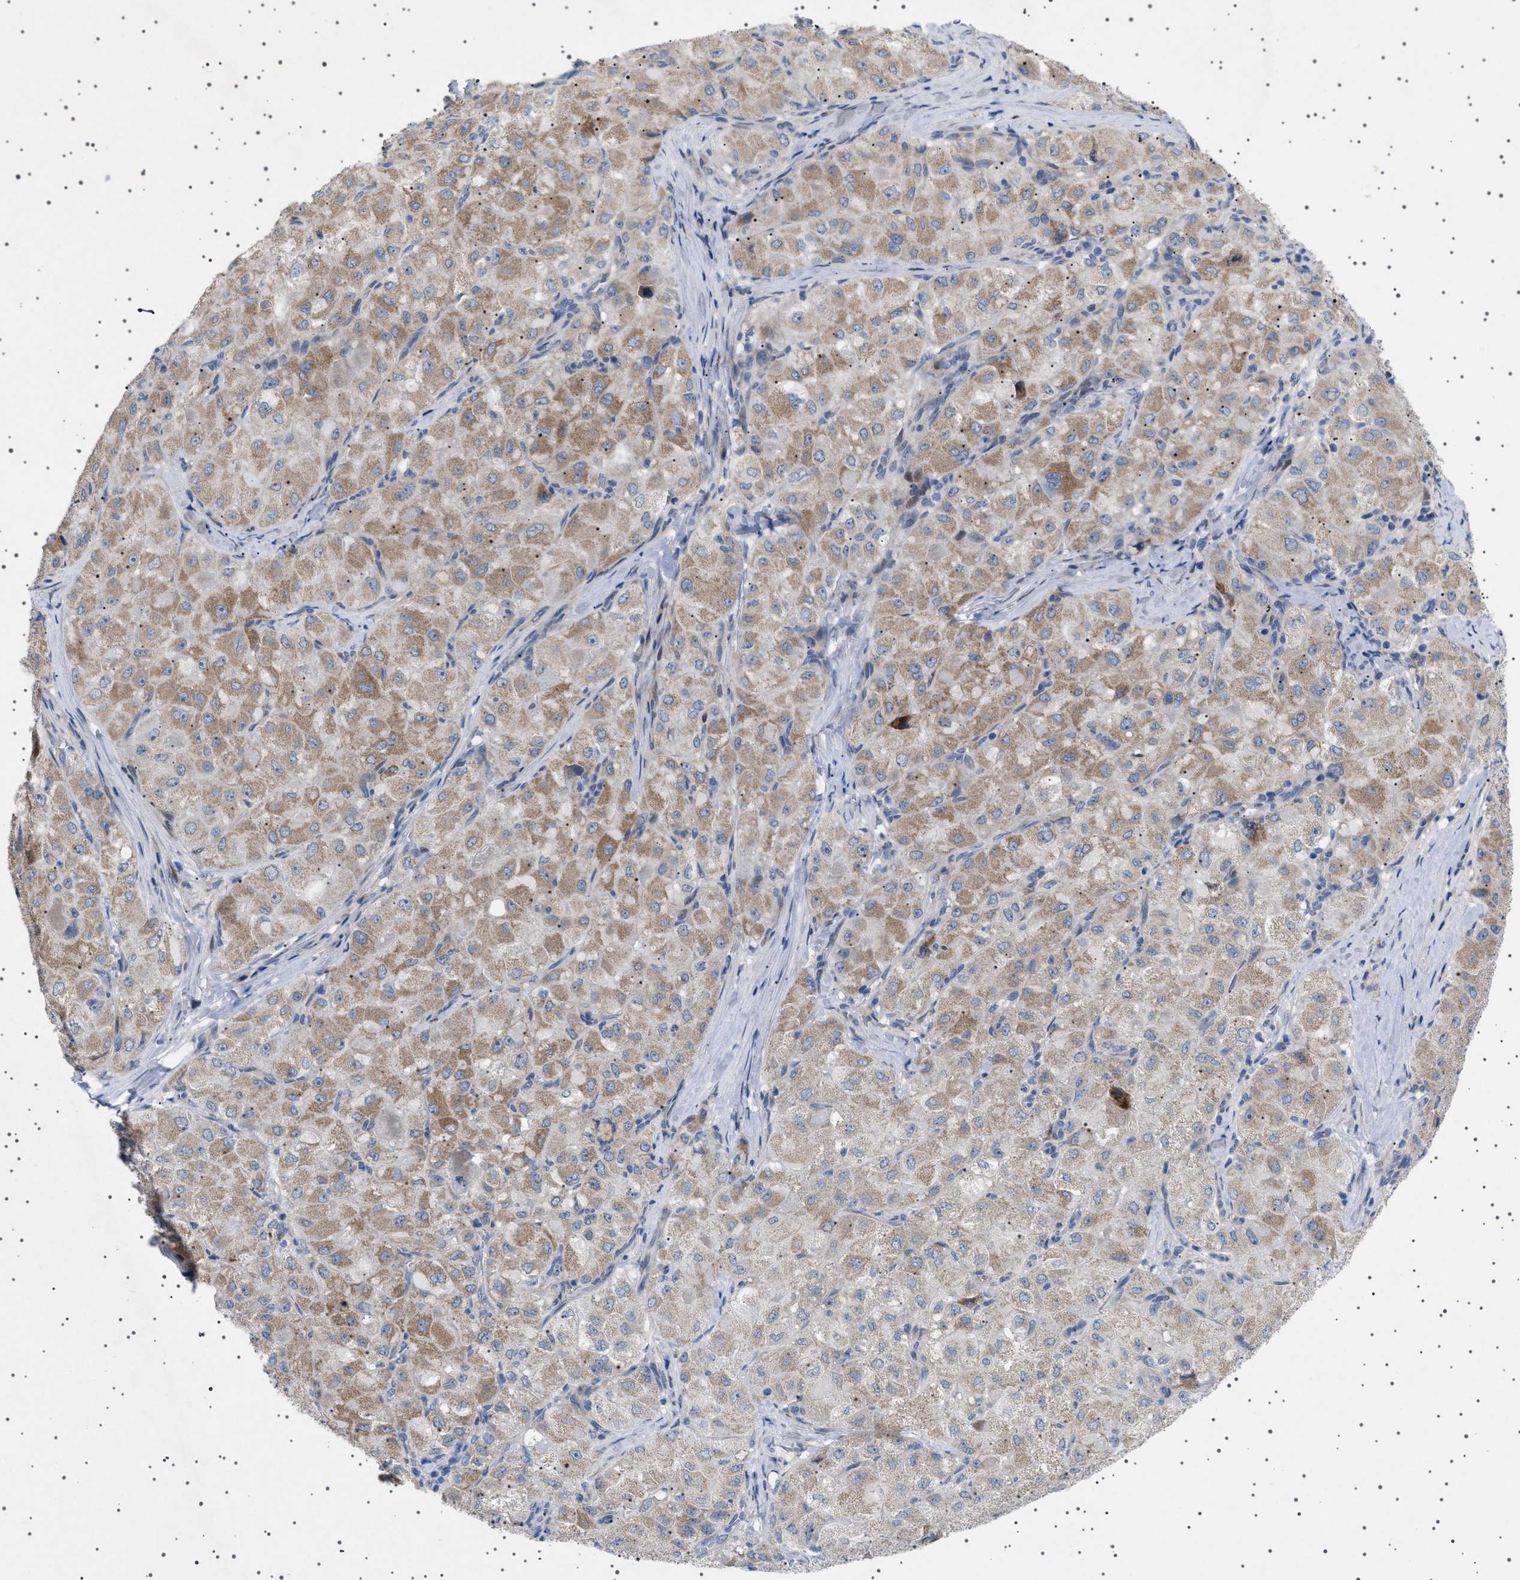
{"staining": {"intensity": "moderate", "quantity": "25%-75%", "location": "cytoplasmic/membranous"}, "tissue": "liver cancer", "cell_type": "Tumor cells", "image_type": "cancer", "snomed": [{"axis": "morphology", "description": "Carcinoma, Hepatocellular, NOS"}, {"axis": "topography", "description": "Liver"}], "caption": "Tumor cells demonstrate moderate cytoplasmic/membranous staining in approximately 25%-75% of cells in liver cancer.", "gene": "HTR1A", "patient": {"sex": "male", "age": 80}}